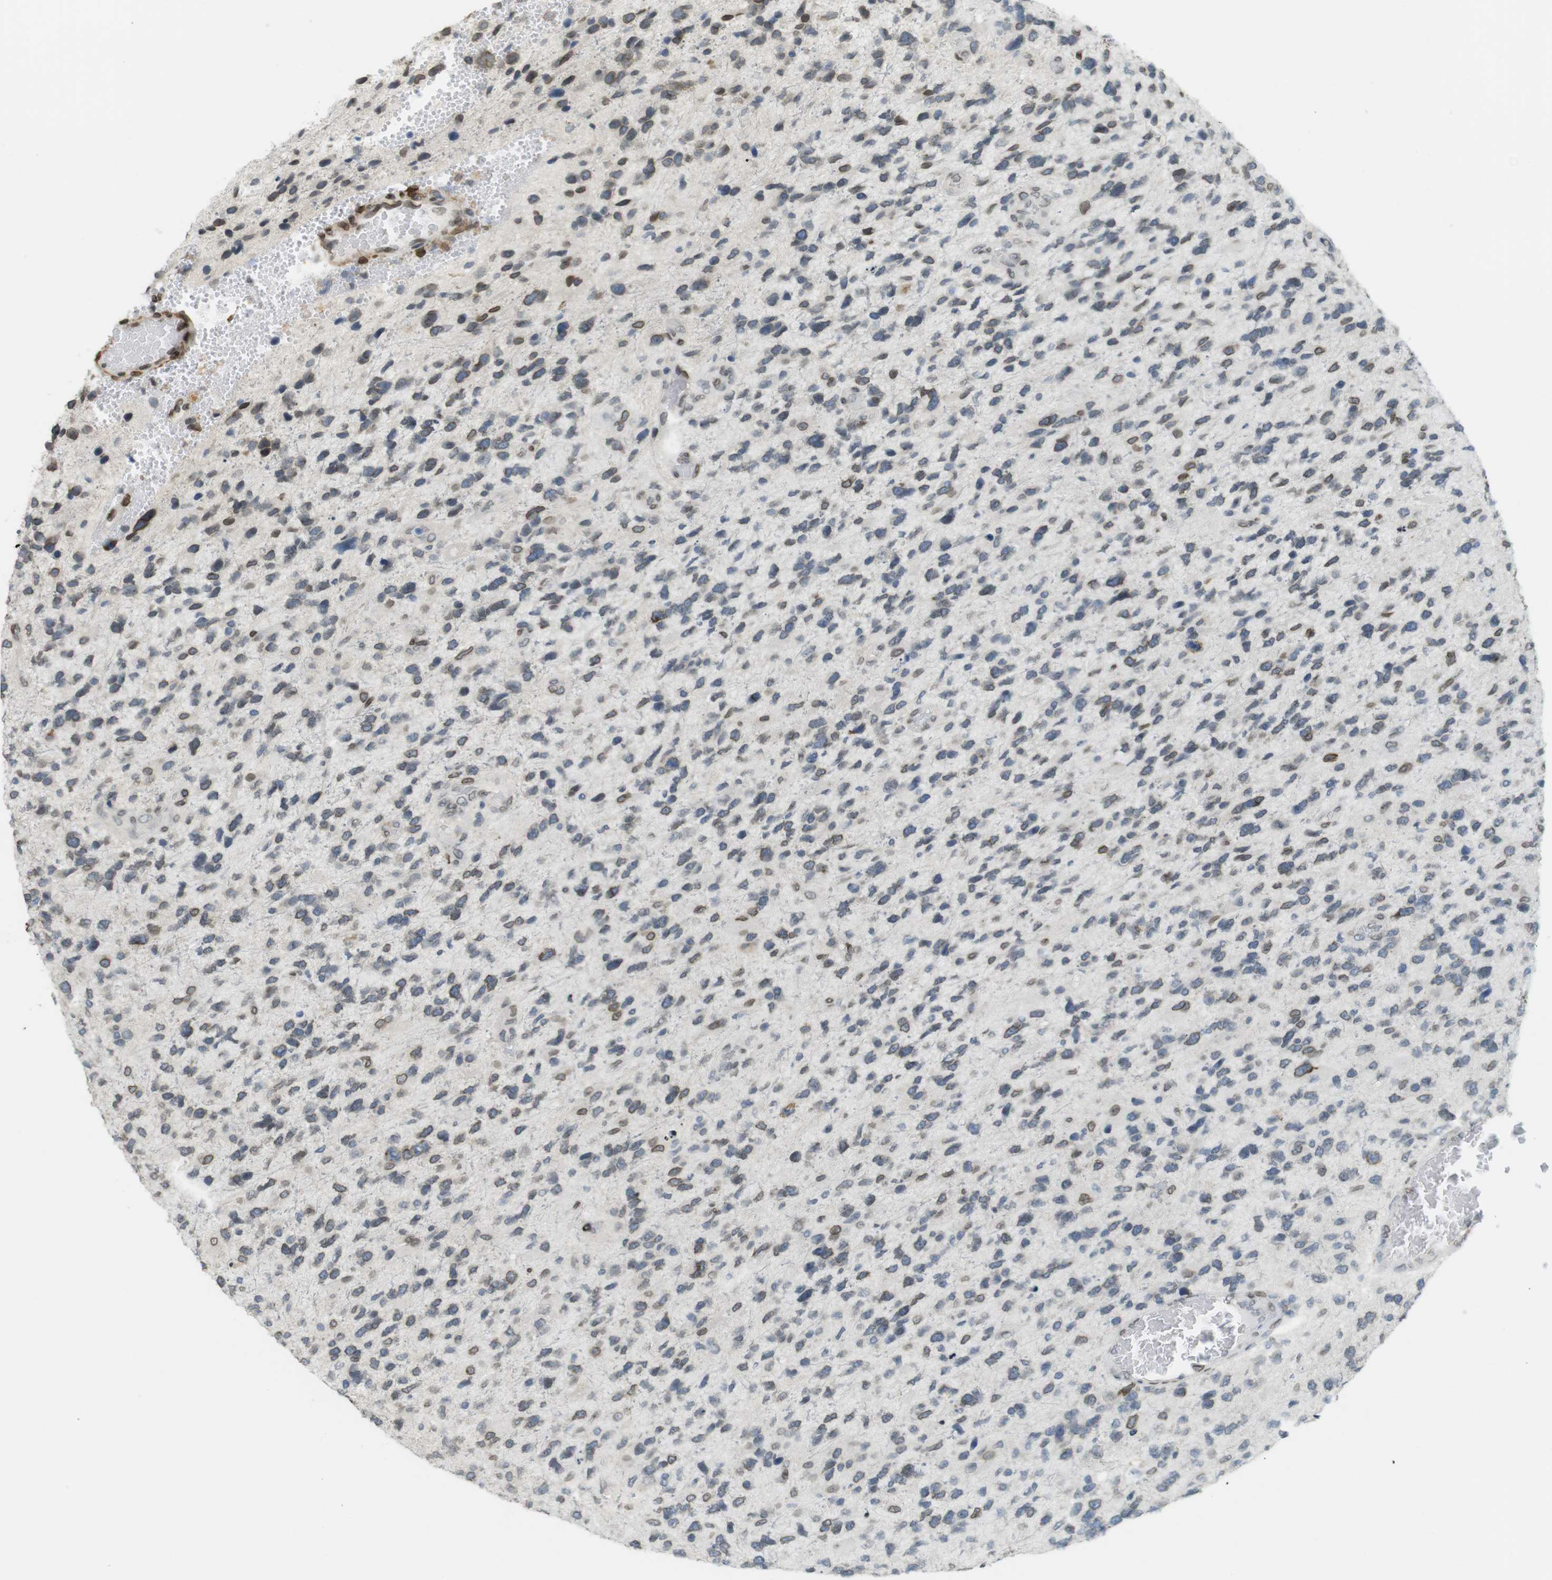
{"staining": {"intensity": "moderate", "quantity": "<25%", "location": "cytoplasmic/membranous,nuclear"}, "tissue": "glioma", "cell_type": "Tumor cells", "image_type": "cancer", "snomed": [{"axis": "morphology", "description": "Glioma, malignant, High grade"}, {"axis": "topography", "description": "Brain"}], "caption": "Immunohistochemical staining of human malignant glioma (high-grade) displays moderate cytoplasmic/membranous and nuclear protein positivity in about <25% of tumor cells.", "gene": "ARL6IP6", "patient": {"sex": "female", "age": 58}}